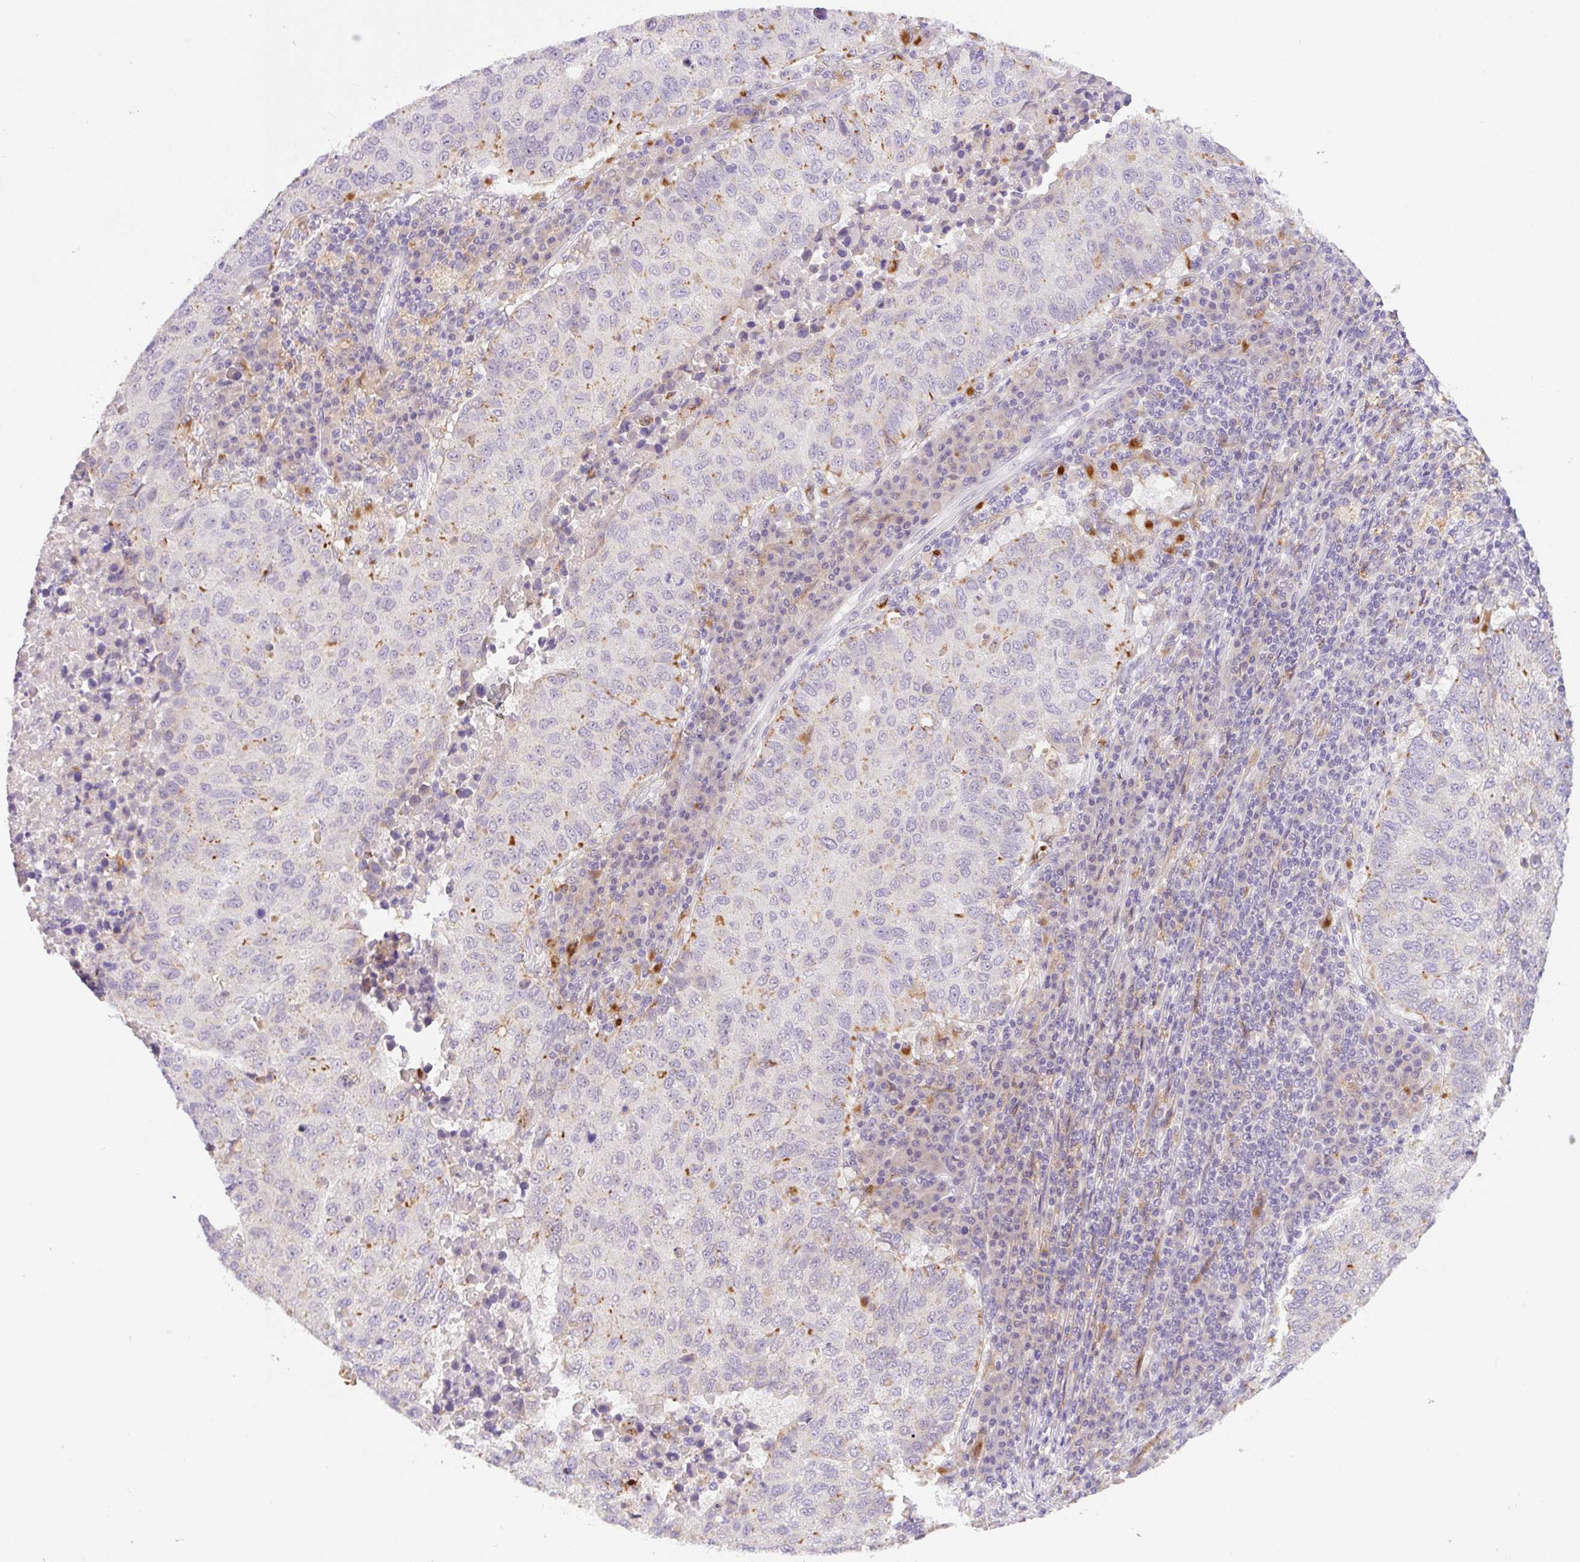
{"staining": {"intensity": "moderate", "quantity": "<25%", "location": "cytoplasmic/membranous"}, "tissue": "lung cancer", "cell_type": "Tumor cells", "image_type": "cancer", "snomed": [{"axis": "morphology", "description": "Squamous cell carcinoma, NOS"}, {"axis": "topography", "description": "Lung"}], "caption": "High-power microscopy captured an immunohistochemistry (IHC) photomicrograph of lung cancer (squamous cell carcinoma), revealing moderate cytoplasmic/membranous expression in approximately <25% of tumor cells.", "gene": "CEBPZOS", "patient": {"sex": "male", "age": 73}}